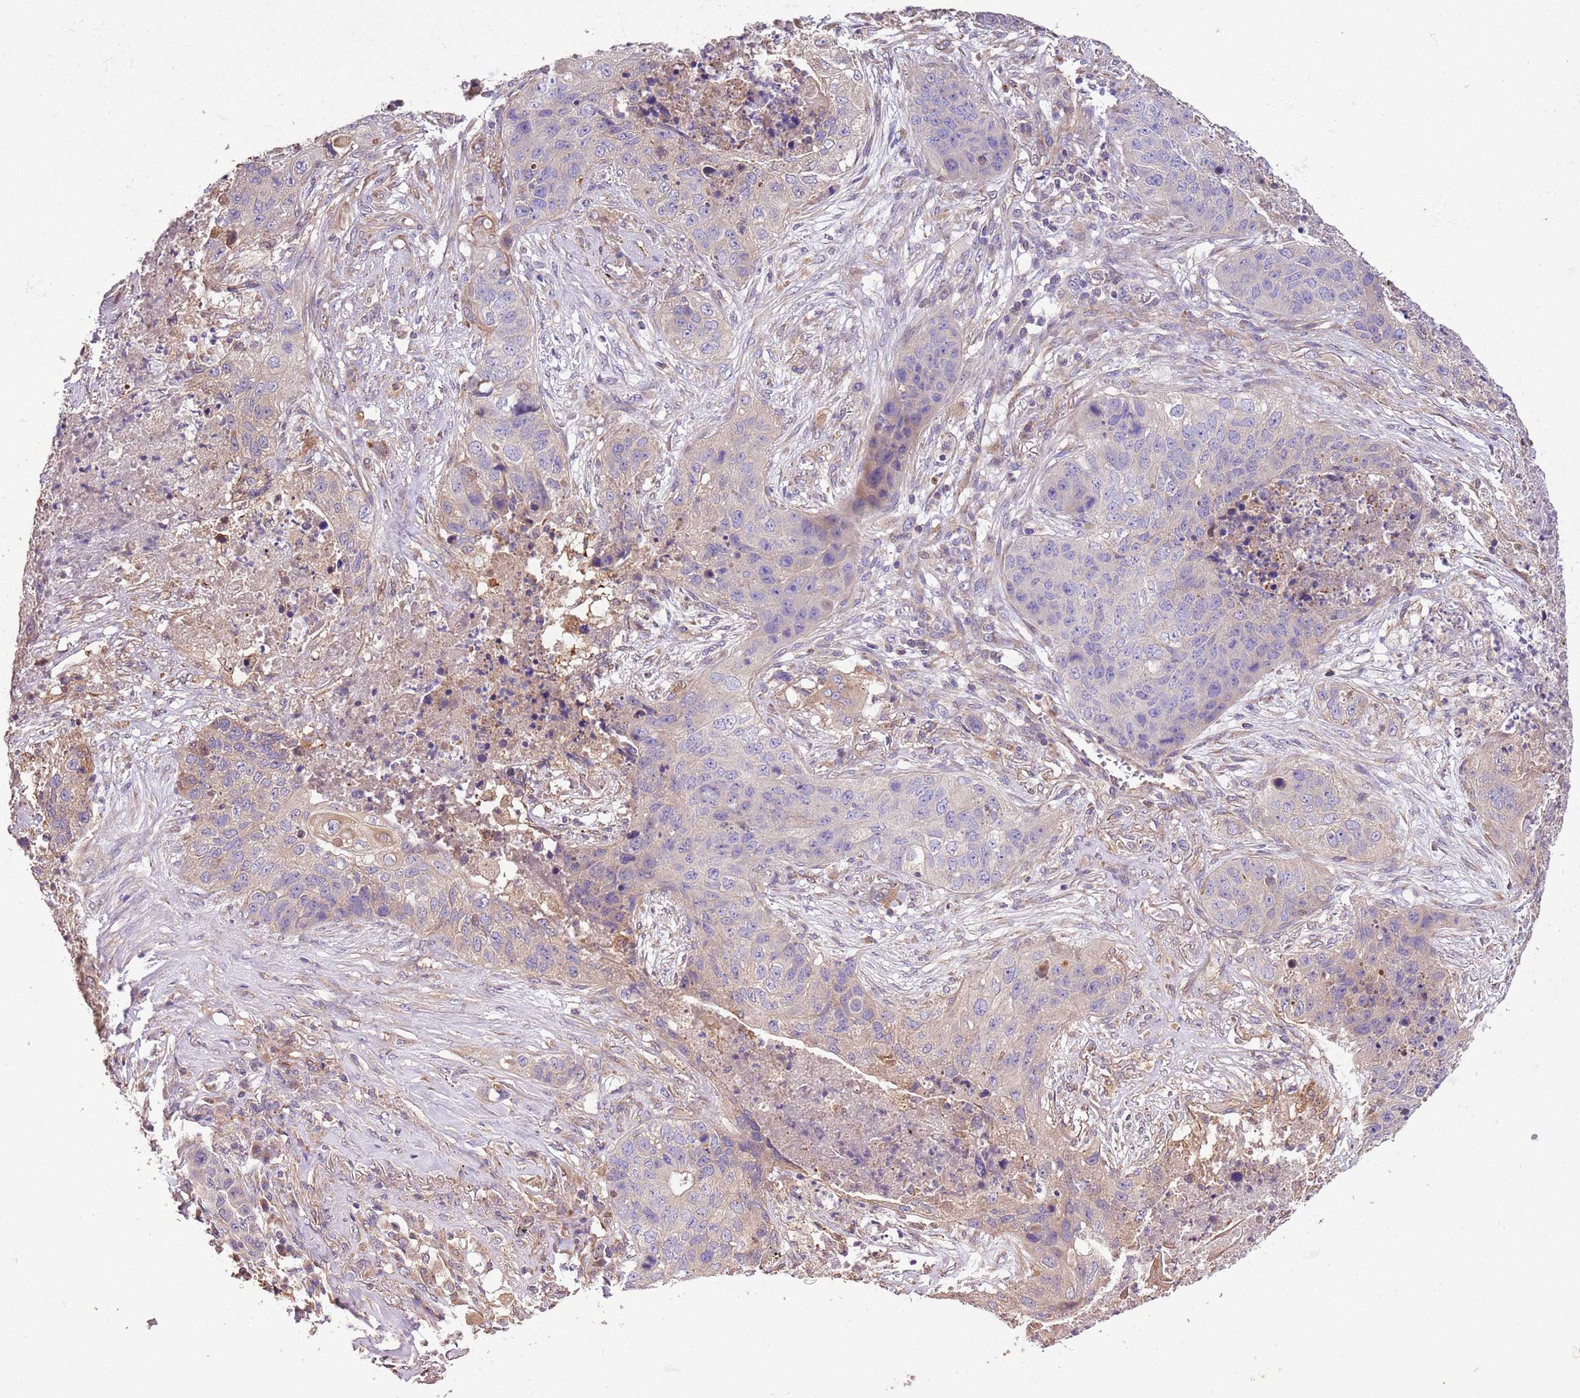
{"staining": {"intensity": "negative", "quantity": "none", "location": "none"}, "tissue": "lung cancer", "cell_type": "Tumor cells", "image_type": "cancer", "snomed": [{"axis": "morphology", "description": "Squamous cell carcinoma, NOS"}, {"axis": "topography", "description": "Lung"}], "caption": "Histopathology image shows no significant protein staining in tumor cells of lung cancer.", "gene": "FAM89B", "patient": {"sex": "female", "age": 63}}